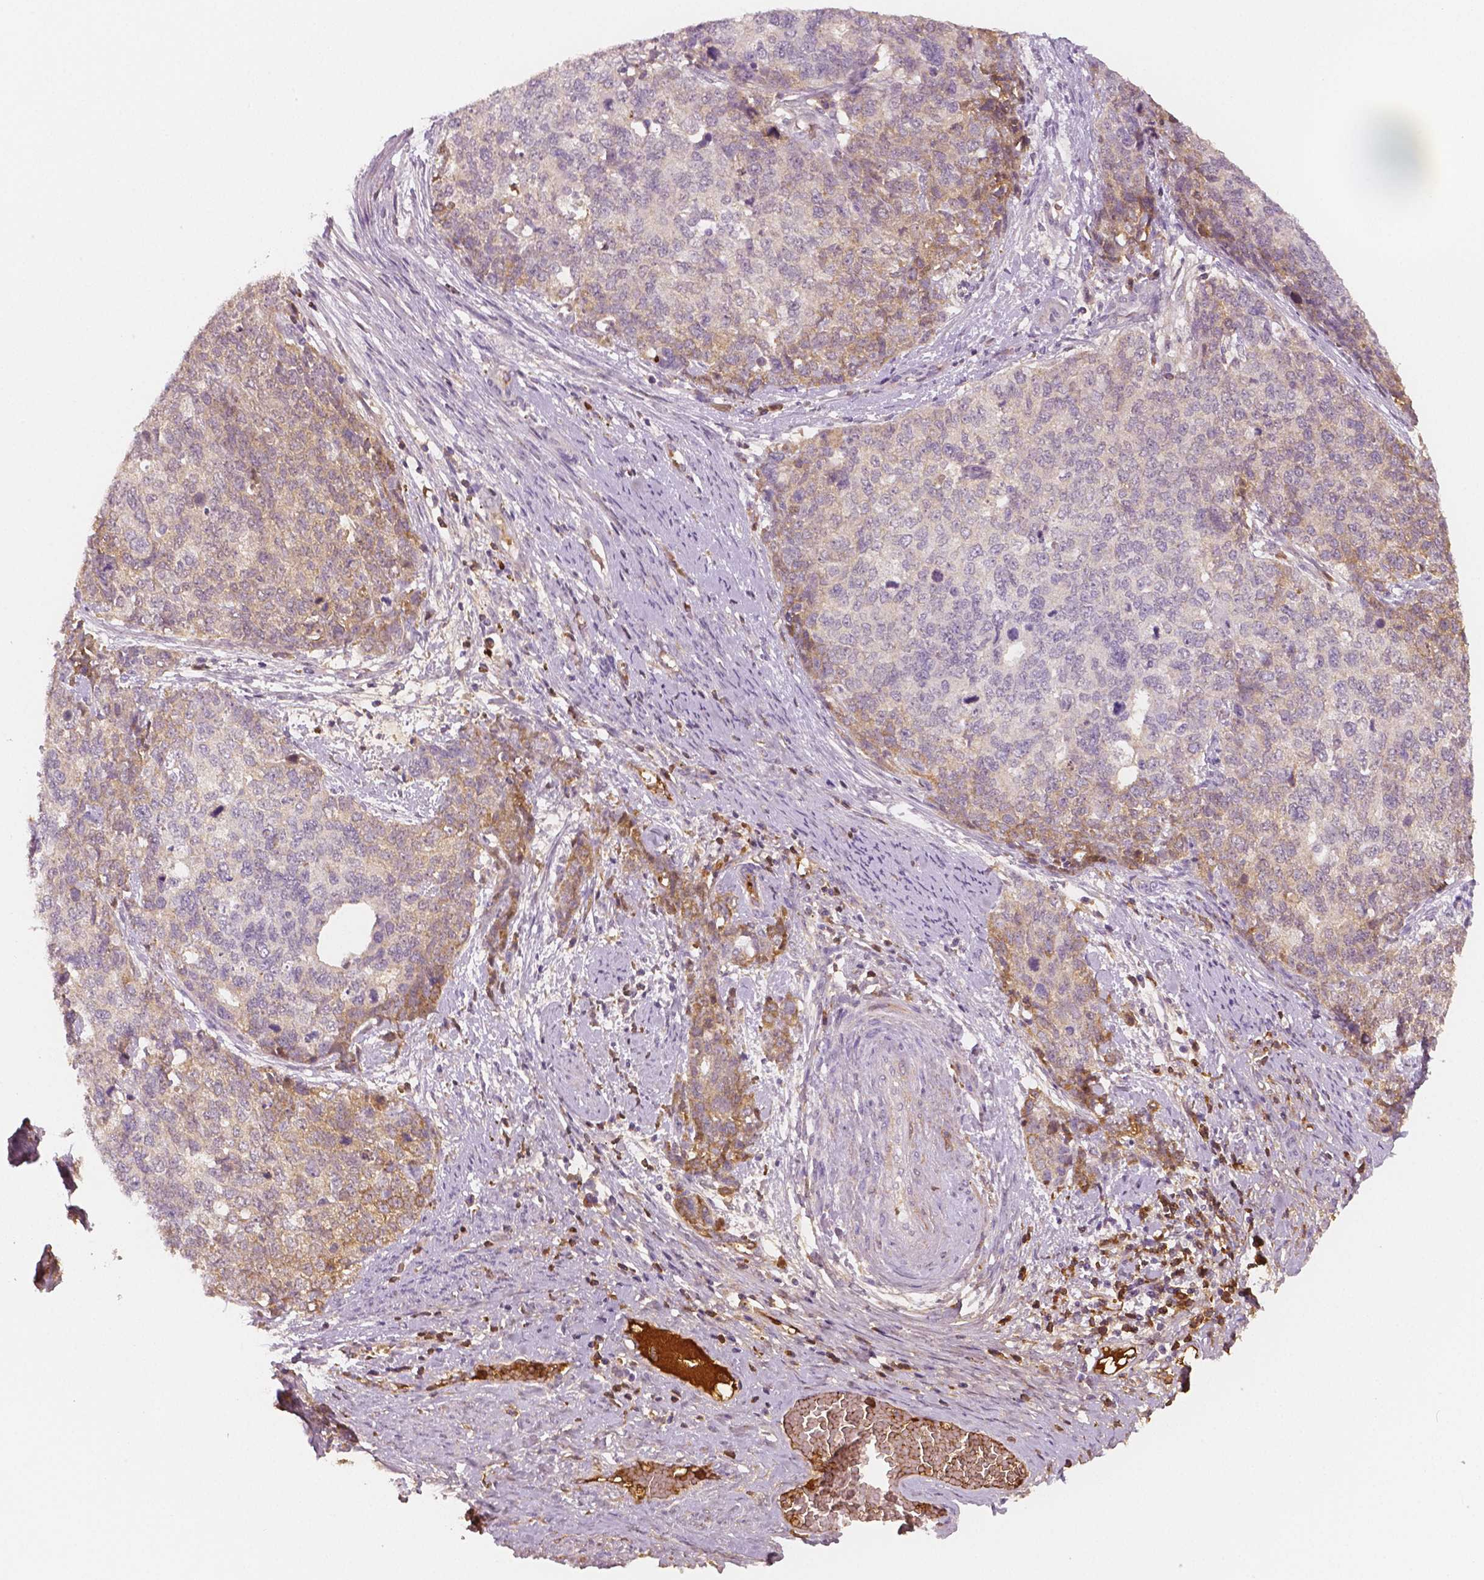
{"staining": {"intensity": "weak", "quantity": "<25%", "location": "cytoplasmic/membranous"}, "tissue": "cervical cancer", "cell_type": "Tumor cells", "image_type": "cancer", "snomed": [{"axis": "morphology", "description": "Squamous cell carcinoma, NOS"}, {"axis": "topography", "description": "Cervix"}], "caption": "Image shows no significant protein positivity in tumor cells of cervical cancer (squamous cell carcinoma).", "gene": "APOA4", "patient": {"sex": "female", "age": 63}}